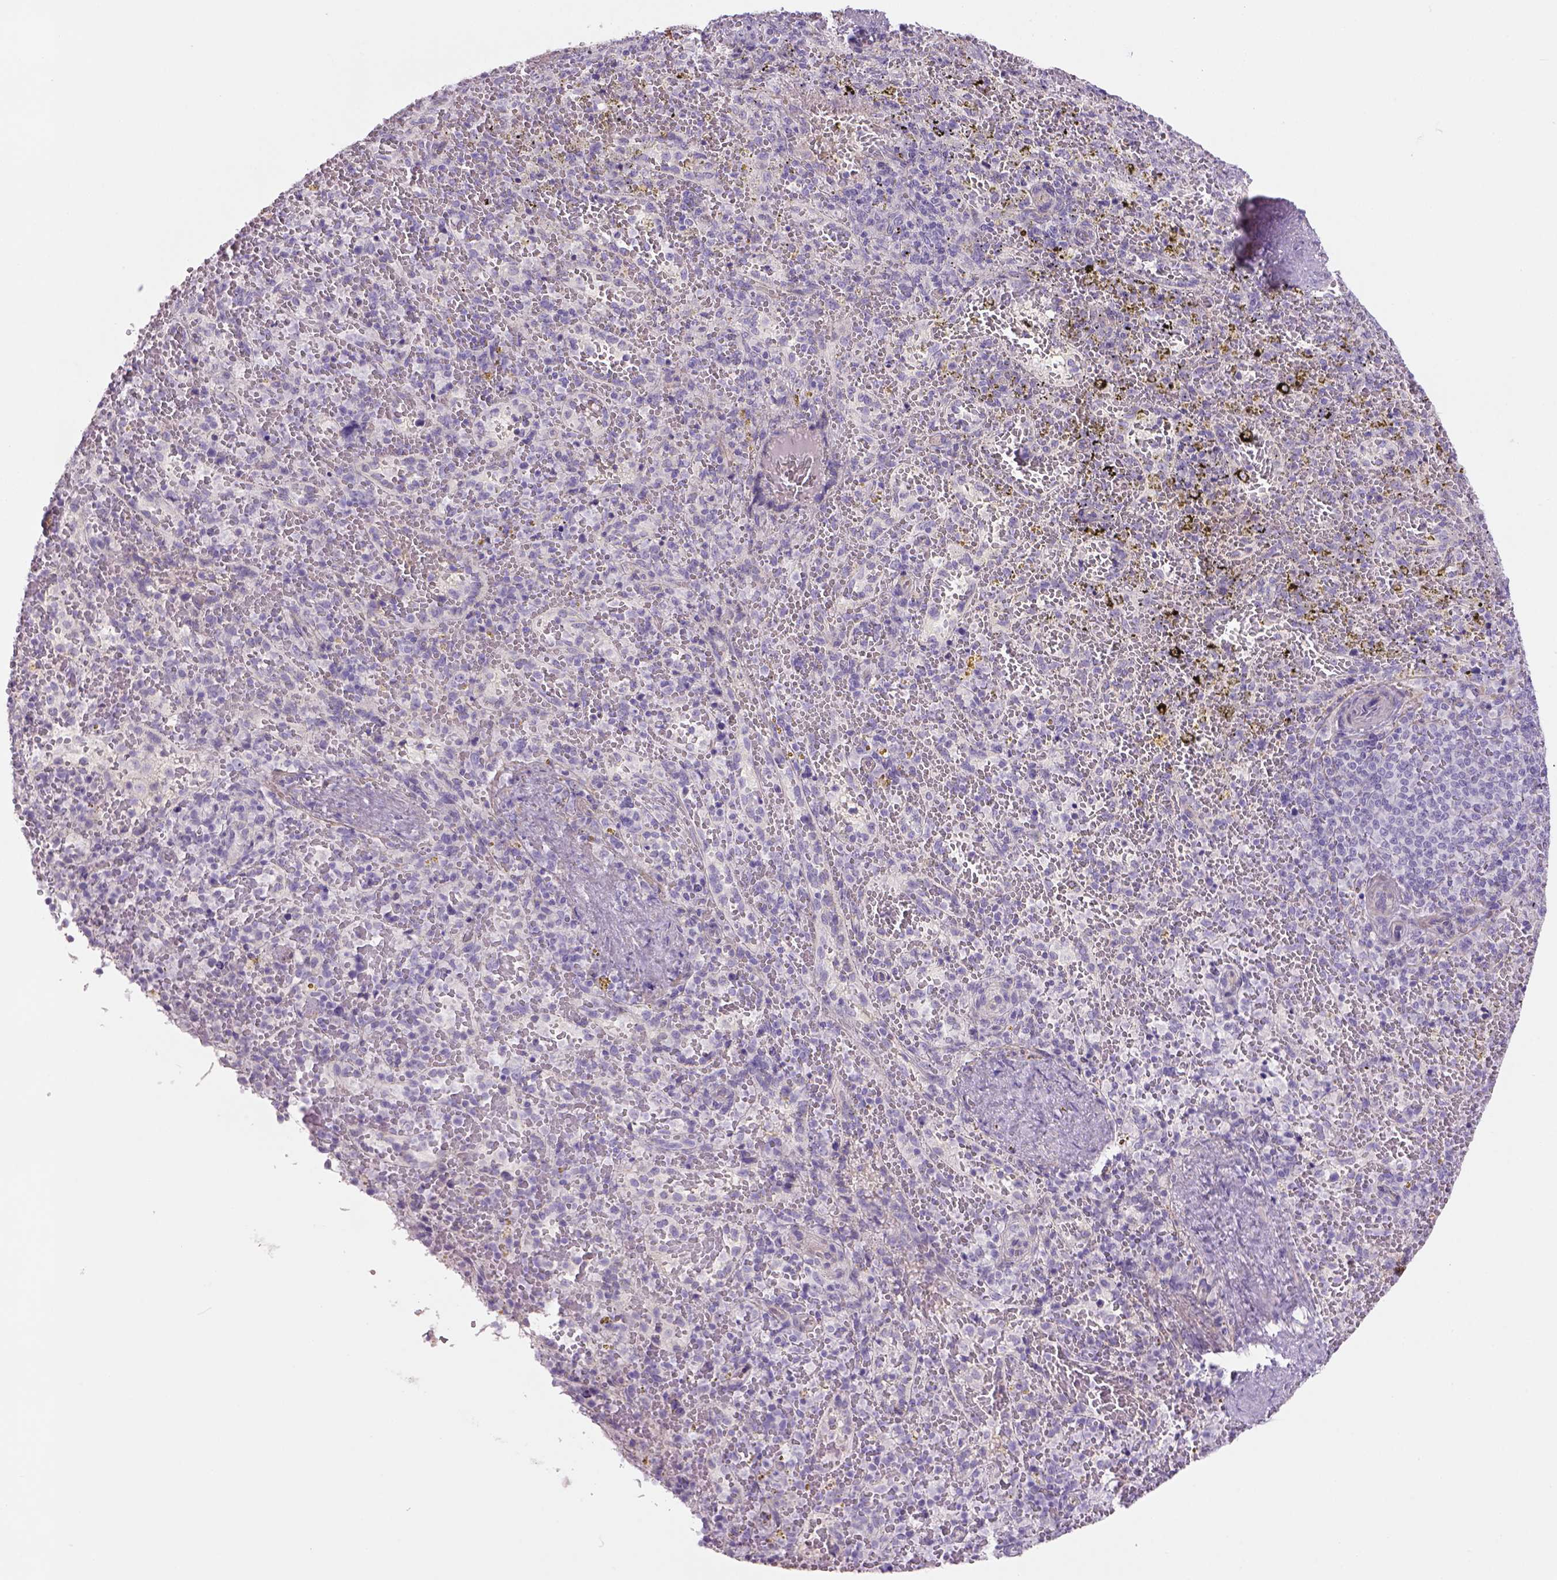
{"staining": {"intensity": "negative", "quantity": "none", "location": "none"}, "tissue": "spleen", "cell_type": "Cells in red pulp", "image_type": "normal", "snomed": [{"axis": "morphology", "description": "Normal tissue, NOS"}, {"axis": "topography", "description": "Spleen"}], "caption": "Immunohistochemistry (IHC) of normal spleen exhibits no staining in cells in red pulp. Nuclei are stained in blue.", "gene": "TENM4", "patient": {"sex": "female", "age": 50}}